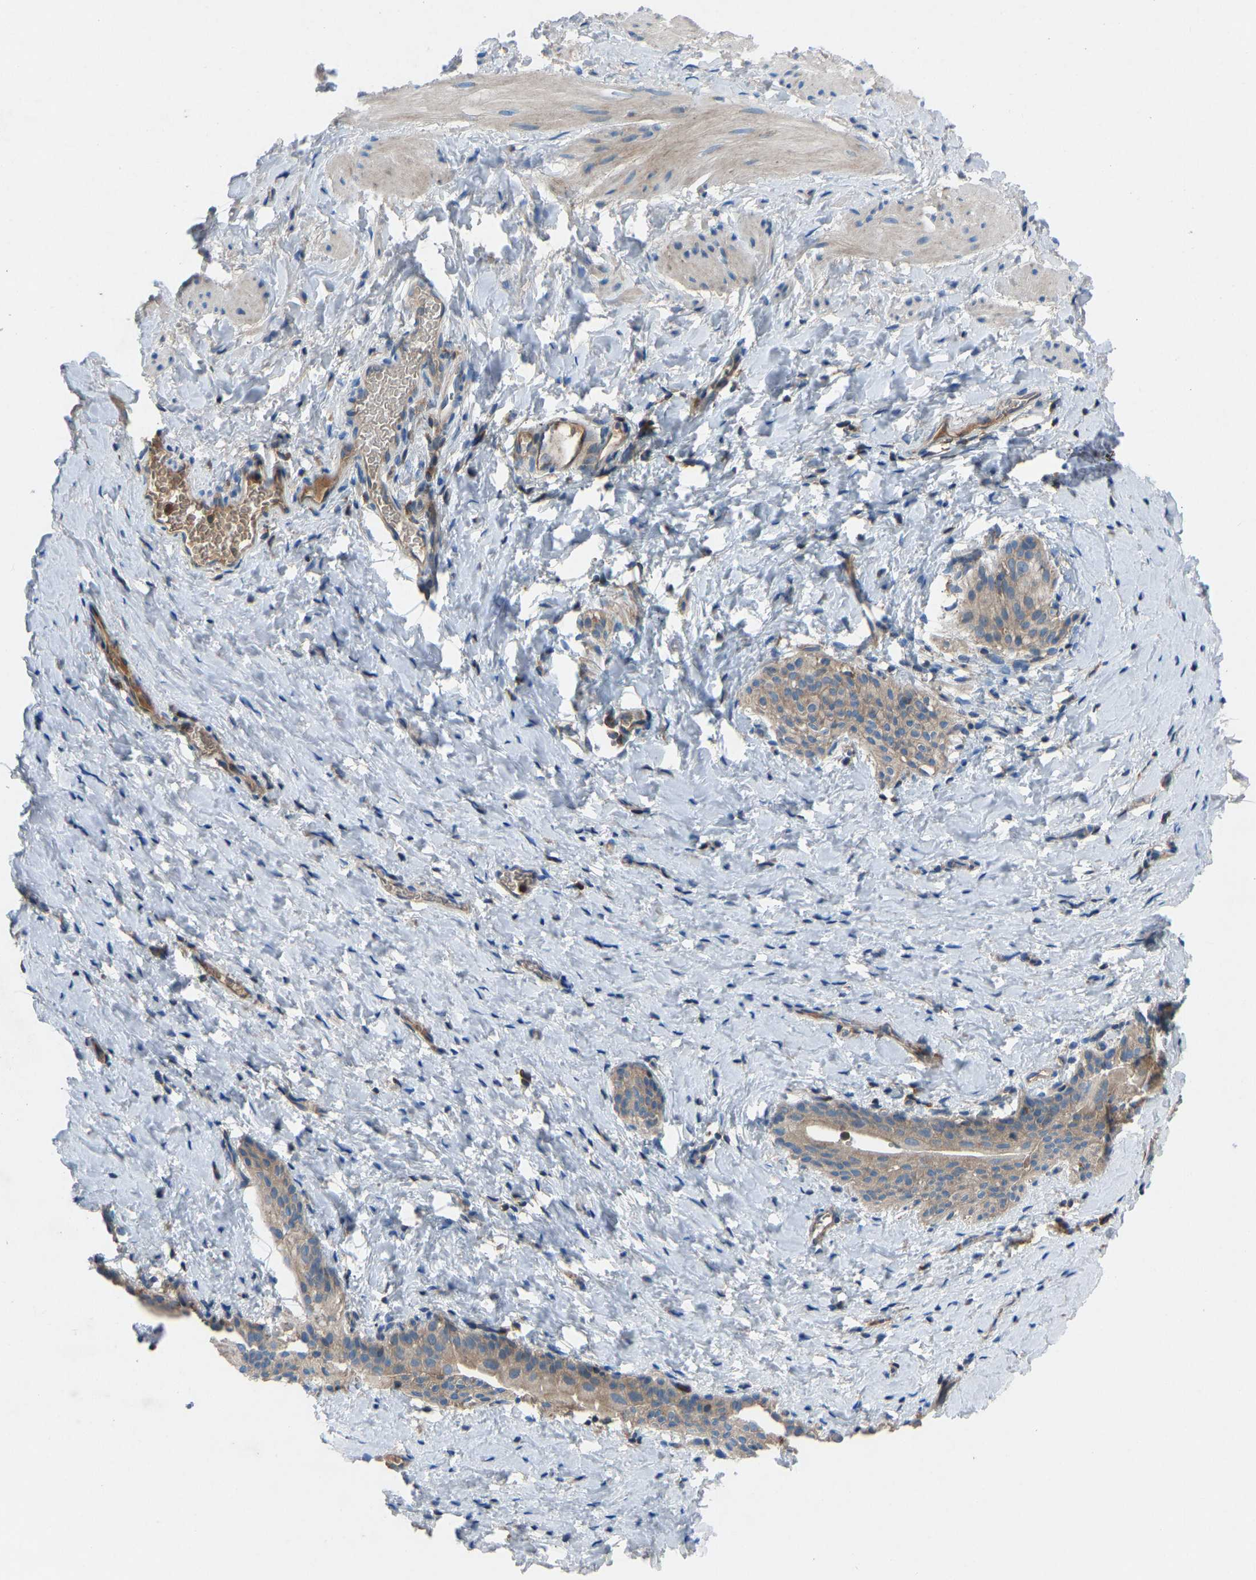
{"staining": {"intensity": "weak", "quantity": ">75%", "location": "cytoplasmic/membranous"}, "tissue": "smooth muscle", "cell_type": "Smooth muscle cells", "image_type": "normal", "snomed": [{"axis": "morphology", "description": "Normal tissue, NOS"}, {"axis": "topography", "description": "Smooth muscle"}], "caption": "Normal smooth muscle shows weak cytoplasmic/membranous staining in approximately >75% of smooth muscle cells, visualized by immunohistochemistry. The staining is performed using DAB (3,3'-diaminobenzidine) brown chromogen to label protein expression. The nuclei are counter-stained blue using hematoxylin.", "gene": "GRK6", "patient": {"sex": "male", "age": 16}}